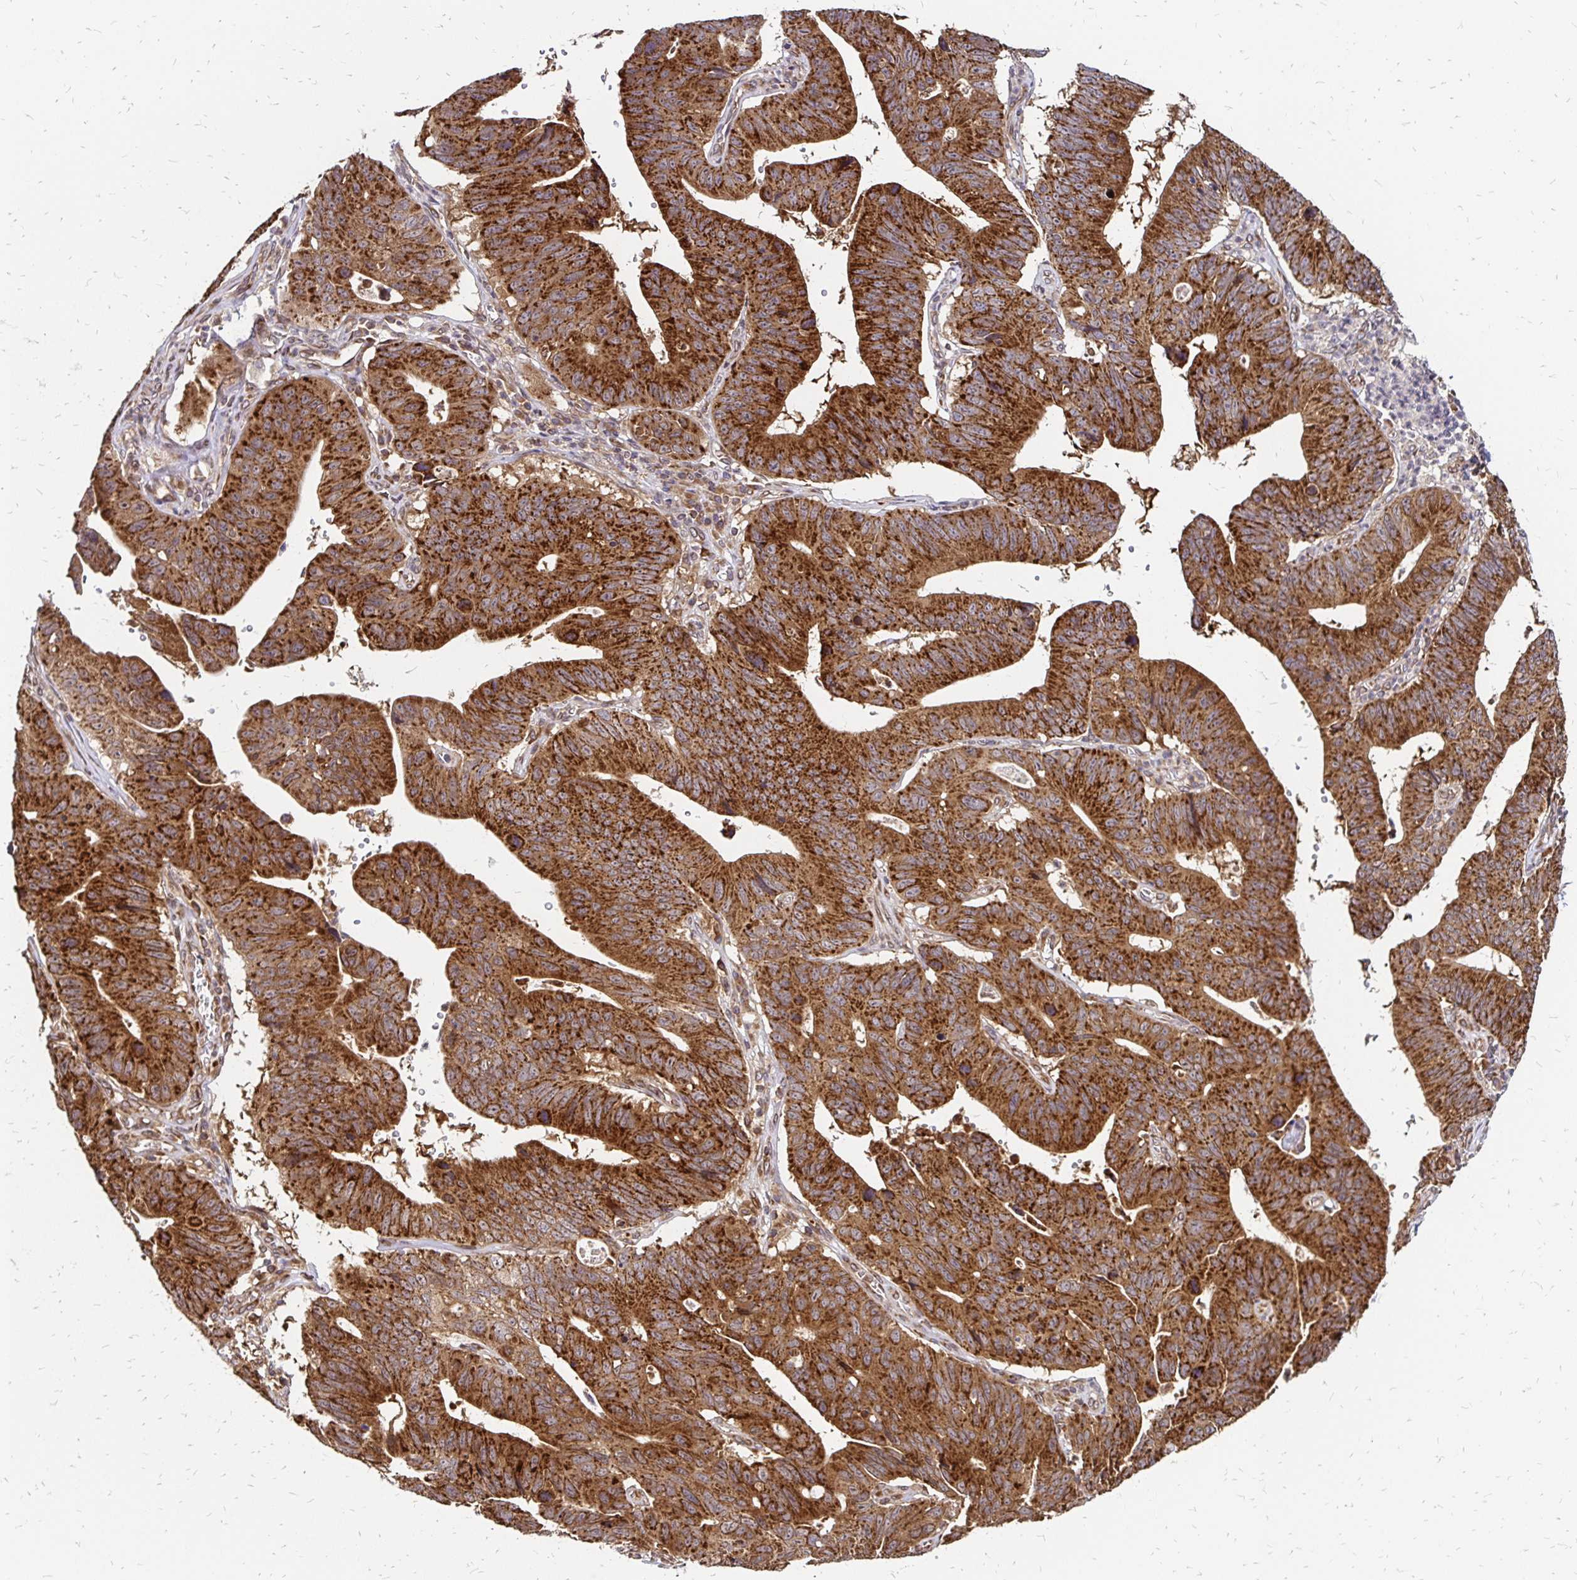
{"staining": {"intensity": "strong", "quantity": ">75%", "location": "cytoplasmic/membranous"}, "tissue": "stomach cancer", "cell_type": "Tumor cells", "image_type": "cancer", "snomed": [{"axis": "morphology", "description": "Adenocarcinoma, NOS"}, {"axis": "topography", "description": "Stomach"}], "caption": "A micrograph of human adenocarcinoma (stomach) stained for a protein shows strong cytoplasmic/membranous brown staining in tumor cells. (Brightfield microscopy of DAB IHC at high magnification).", "gene": "ZW10", "patient": {"sex": "male", "age": 59}}